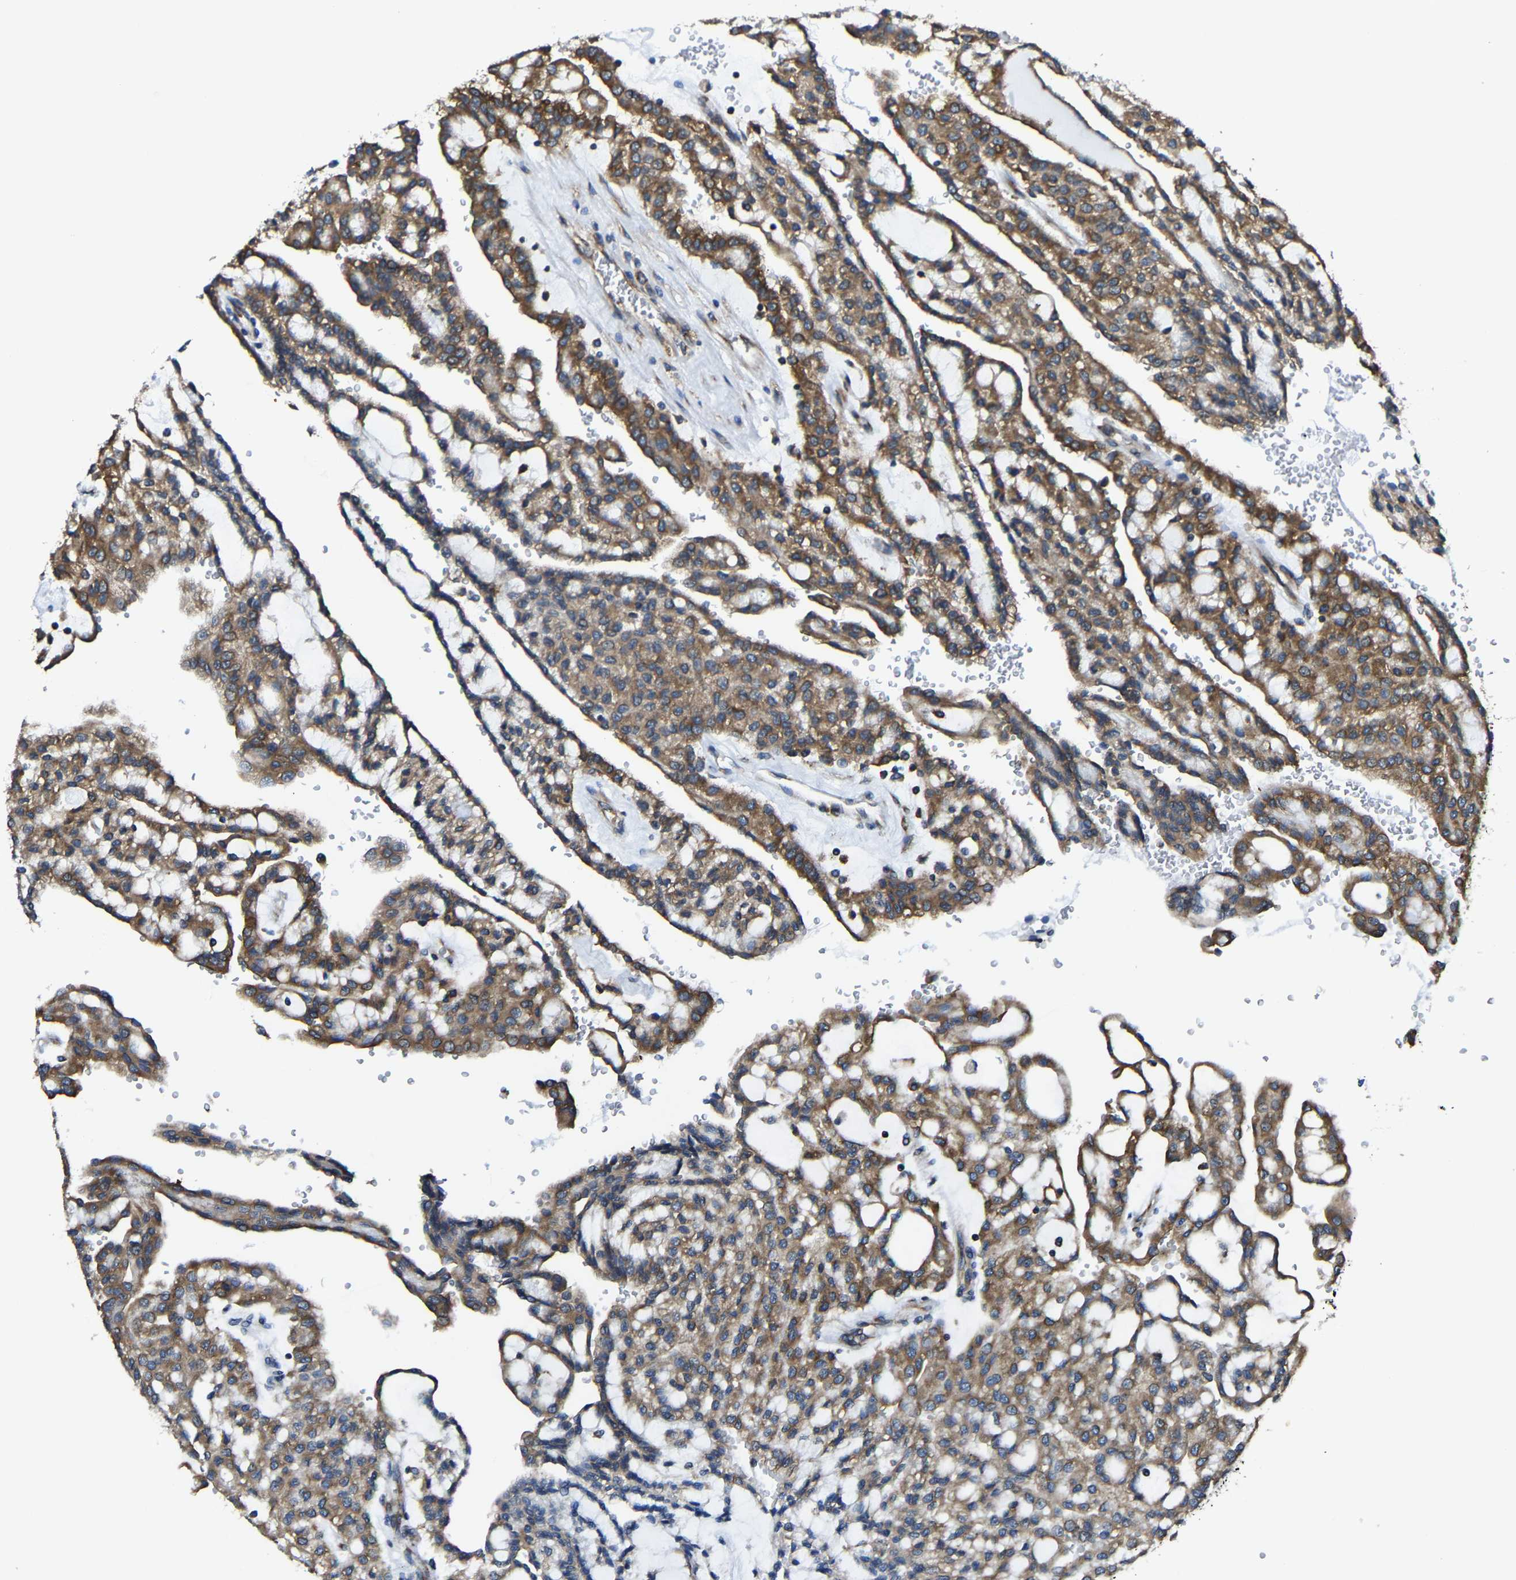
{"staining": {"intensity": "strong", "quantity": ">75%", "location": "cytoplasmic/membranous"}, "tissue": "renal cancer", "cell_type": "Tumor cells", "image_type": "cancer", "snomed": [{"axis": "morphology", "description": "Adenocarcinoma, NOS"}, {"axis": "topography", "description": "Kidney"}], "caption": "DAB immunohistochemical staining of adenocarcinoma (renal) demonstrates strong cytoplasmic/membranous protein positivity in approximately >75% of tumor cells.", "gene": "G3BP2", "patient": {"sex": "male", "age": 63}}